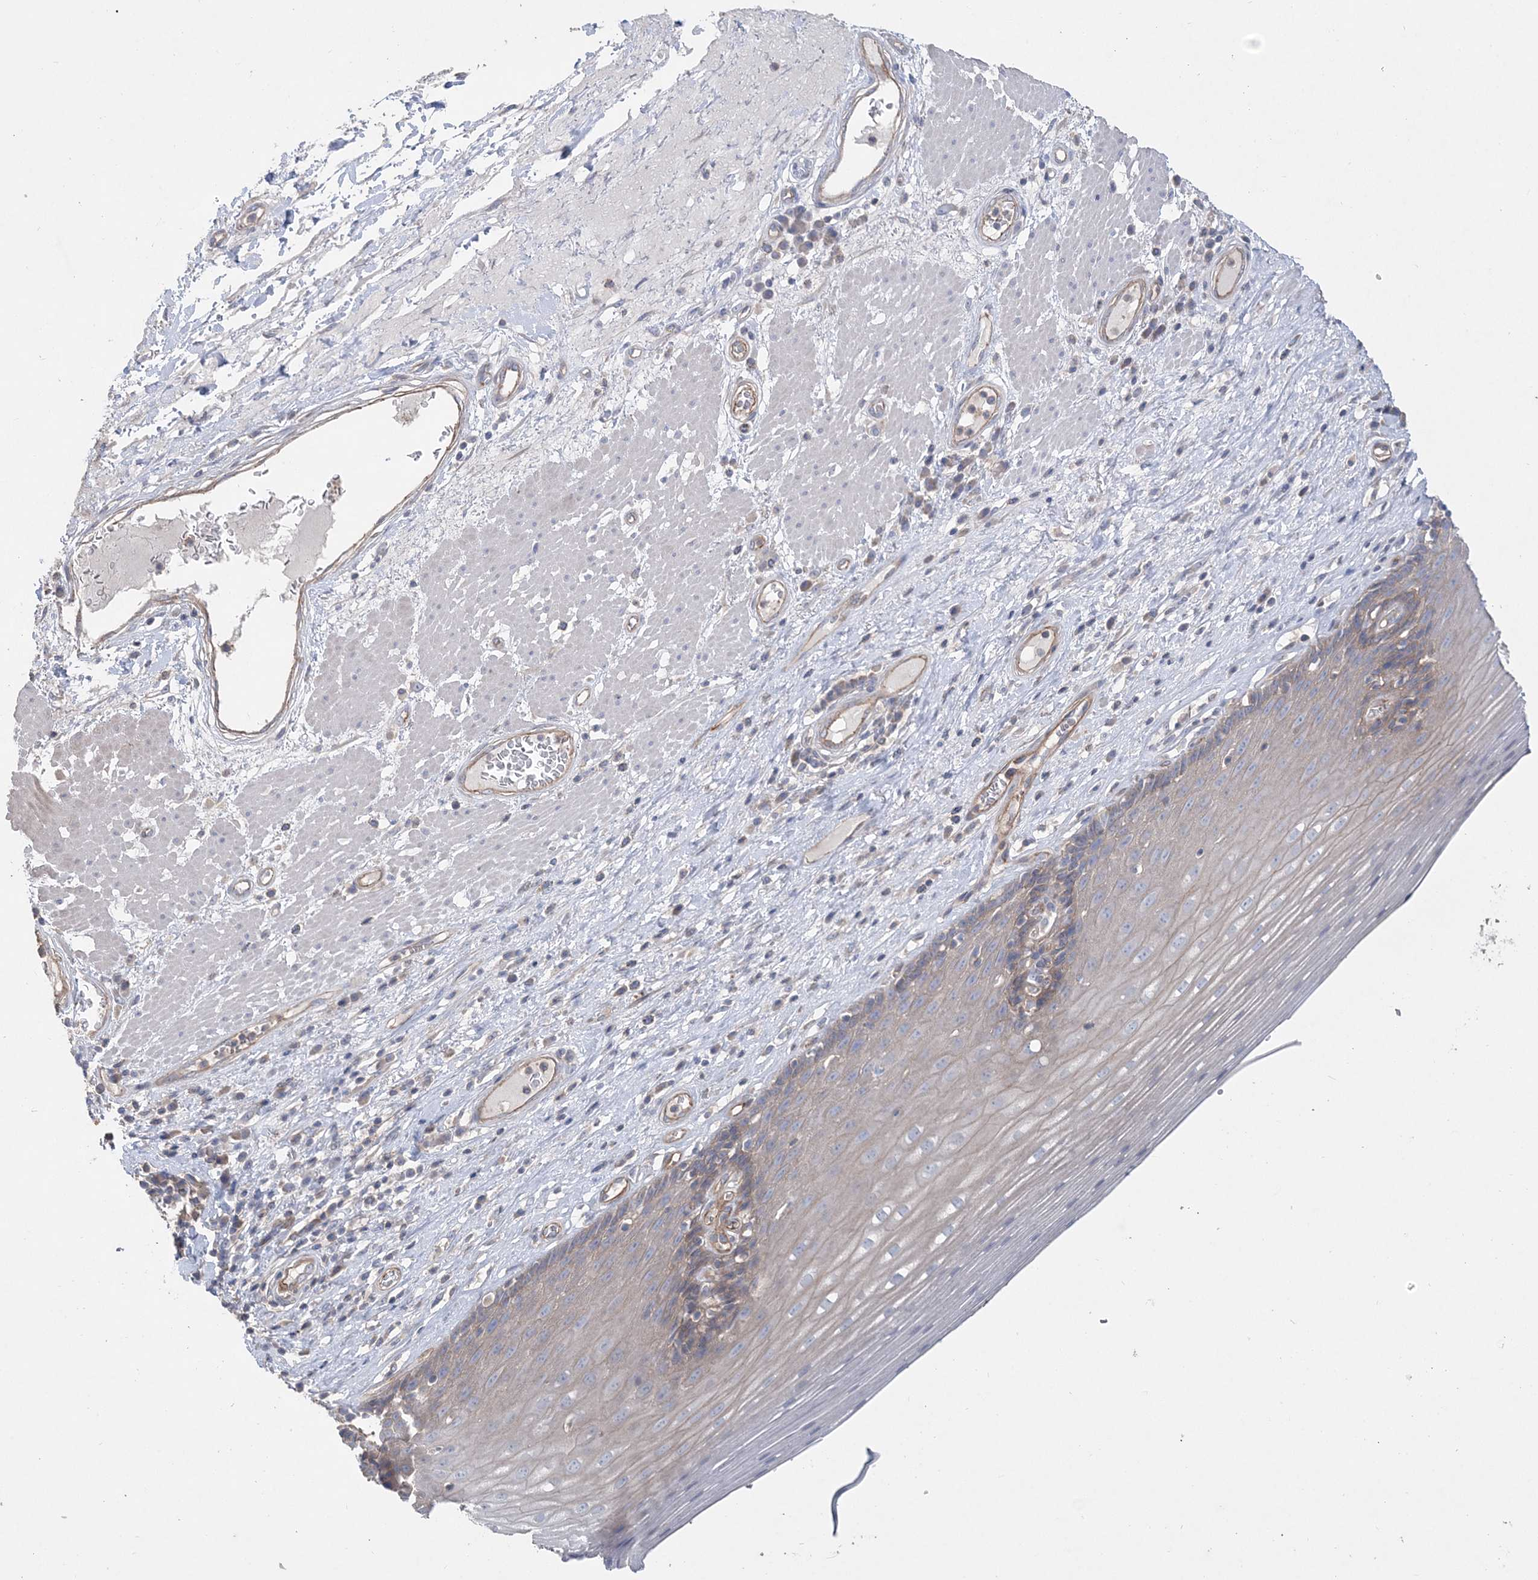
{"staining": {"intensity": "moderate", "quantity": "25%-75%", "location": "cytoplasmic/membranous"}, "tissue": "esophagus", "cell_type": "Squamous epithelial cells", "image_type": "normal", "snomed": [{"axis": "morphology", "description": "Normal tissue, NOS"}, {"axis": "topography", "description": "Esophagus"}], "caption": "A high-resolution micrograph shows immunohistochemistry staining of unremarkable esophagus, which displays moderate cytoplasmic/membranous expression in about 25%-75% of squamous epithelial cells.", "gene": "PIGC", "patient": {"sex": "male", "age": 62}}